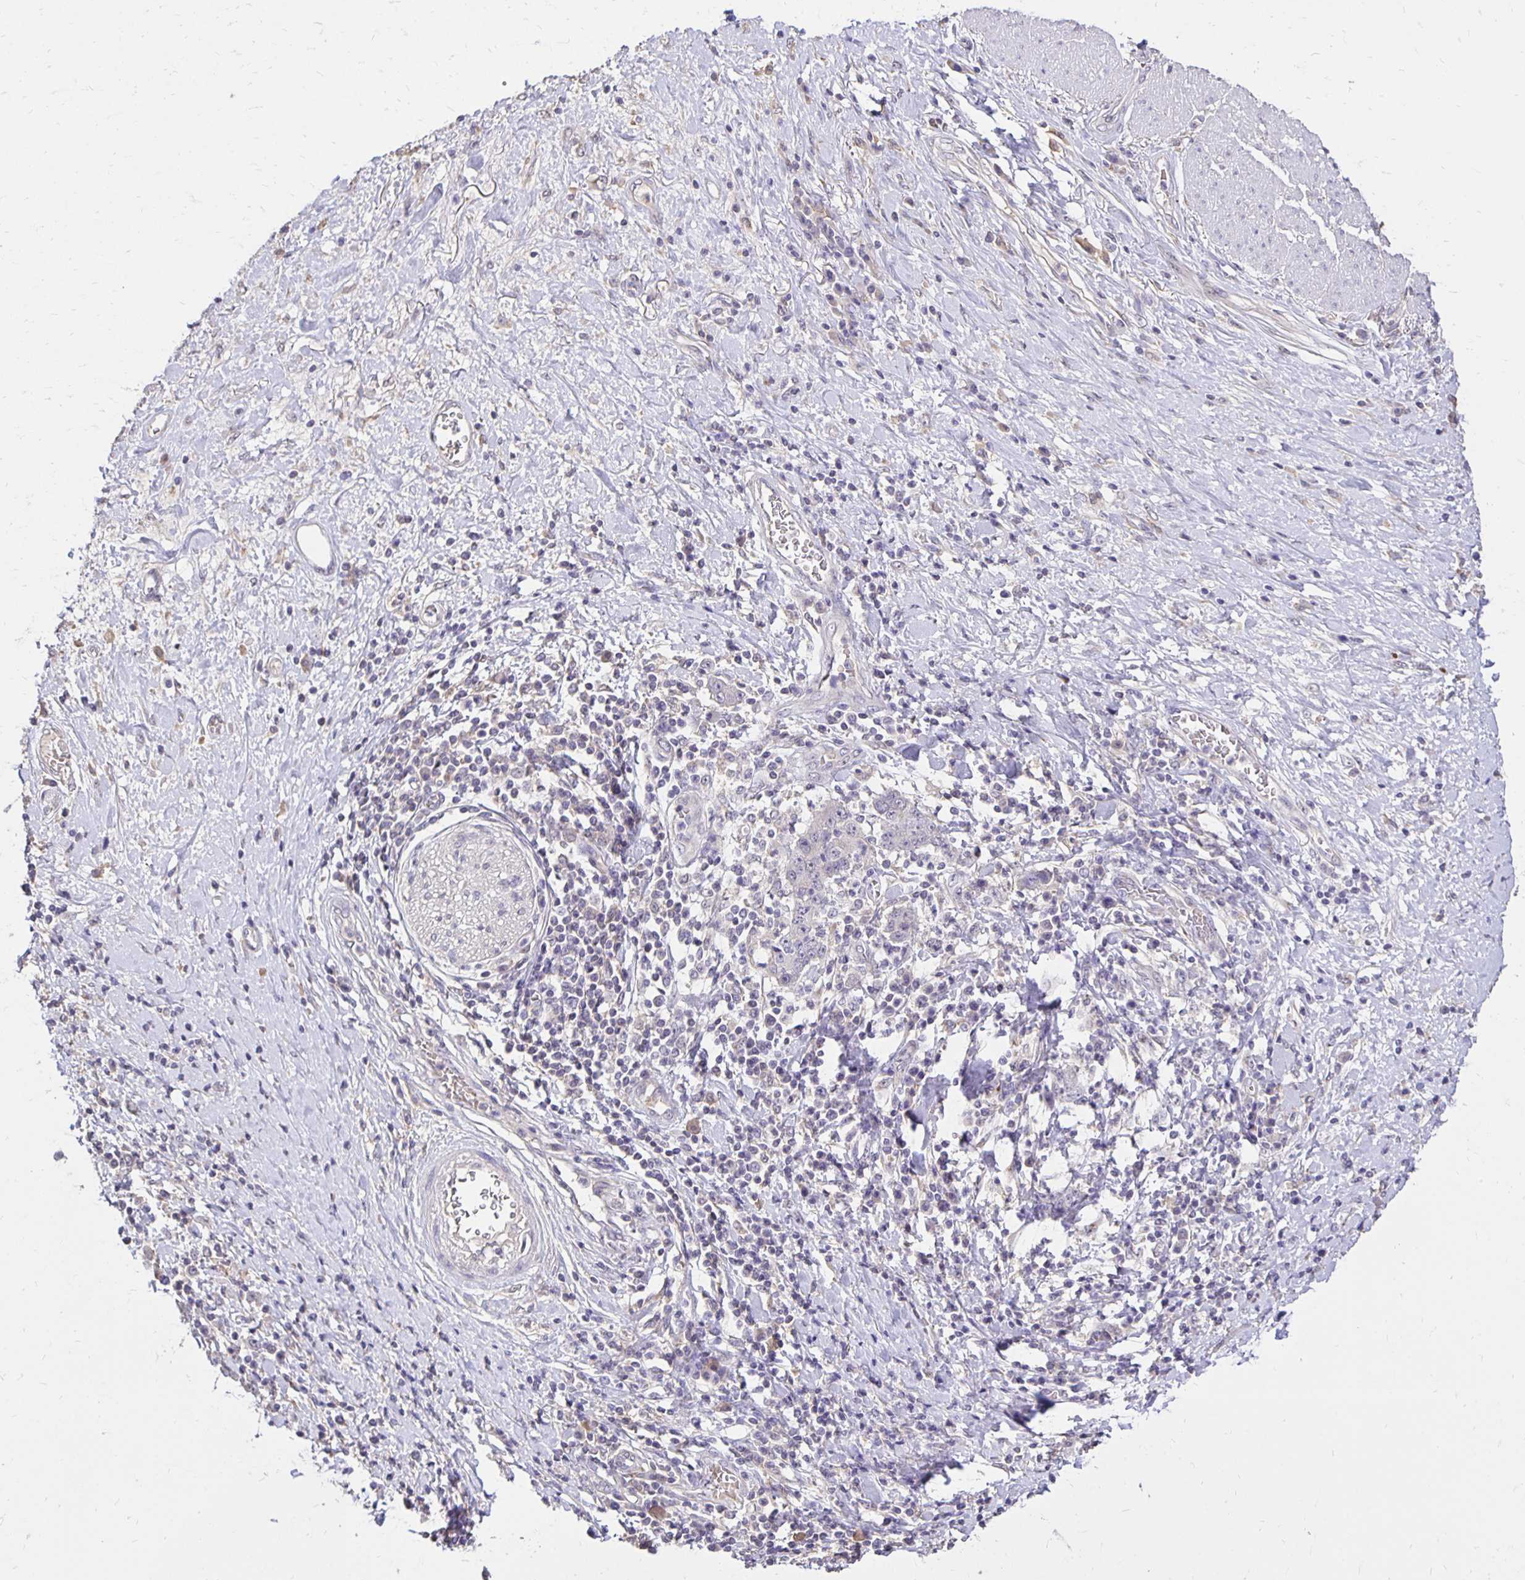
{"staining": {"intensity": "negative", "quantity": "none", "location": "none"}, "tissue": "stomach cancer", "cell_type": "Tumor cells", "image_type": "cancer", "snomed": [{"axis": "morphology", "description": "Normal tissue, NOS"}, {"axis": "morphology", "description": "Adenocarcinoma, NOS"}, {"axis": "topography", "description": "Stomach, upper"}, {"axis": "topography", "description": "Stomach"}], "caption": "High magnification brightfield microscopy of stomach cancer stained with DAB (brown) and counterstained with hematoxylin (blue): tumor cells show no significant expression.", "gene": "PNPLA3", "patient": {"sex": "male", "age": 59}}